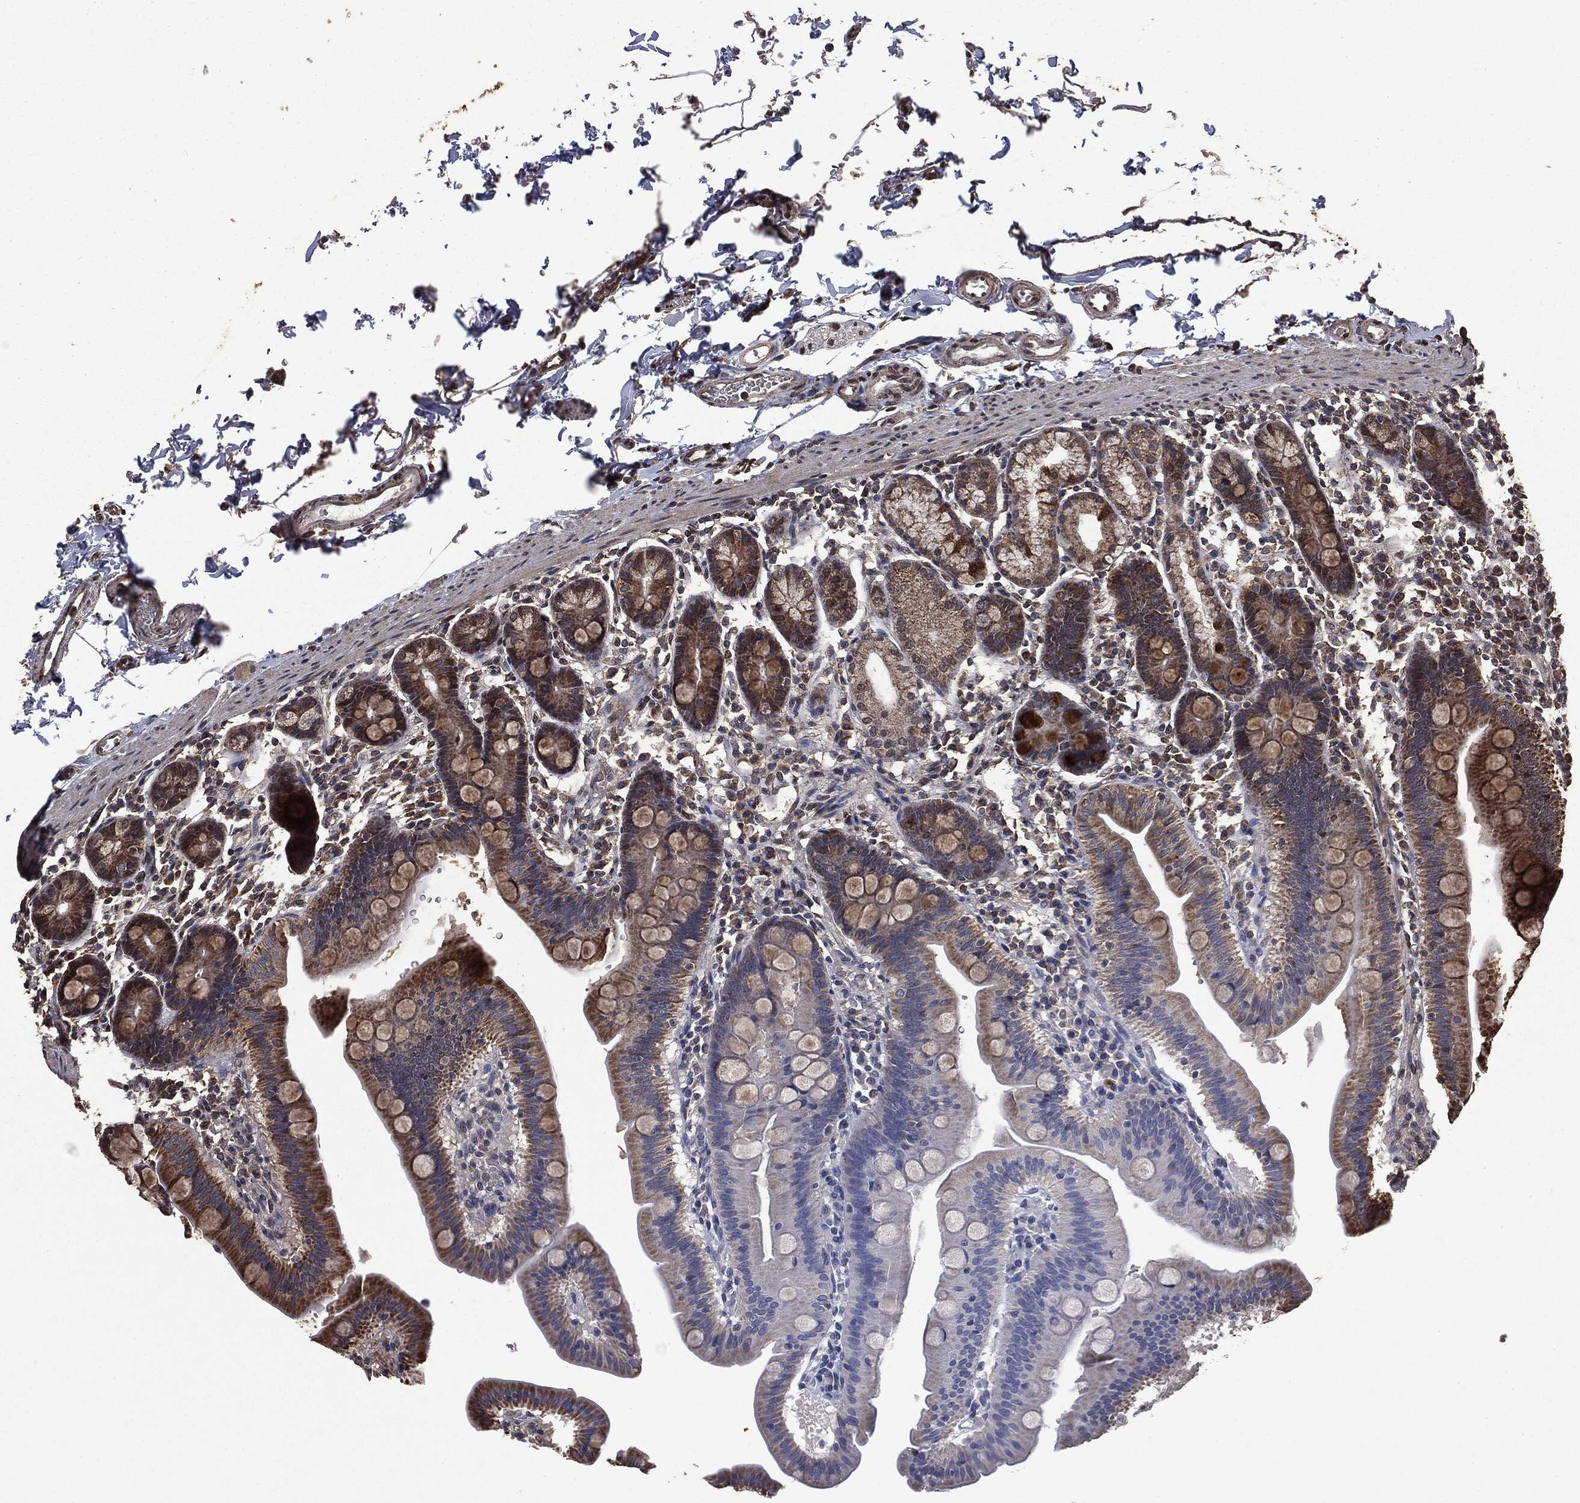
{"staining": {"intensity": "strong", "quantity": "25%-75%", "location": "cytoplasmic/membranous"}, "tissue": "duodenum", "cell_type": "Glandular cells", "image_type": "normal", "snomed": [{"axis": "morphology", "description": "Normal tissue, NOS"}, {"axis": "topography", "description": "Duodenum"}], "caption": "Immunohistochemistry (IHC) (DAB (3,3'-diaminobenzidine)) staining of unremarkable duodenum exhibits strong cytoplasmic/membranous protein staining in about 25%-75% of glandular cells. (DAB (3,3'-diaminobenzidine) IHC with brightfield microscopy, high magnification).", "gene": "PPP6R2", "patient": {"sex": "male", "age": 59}}